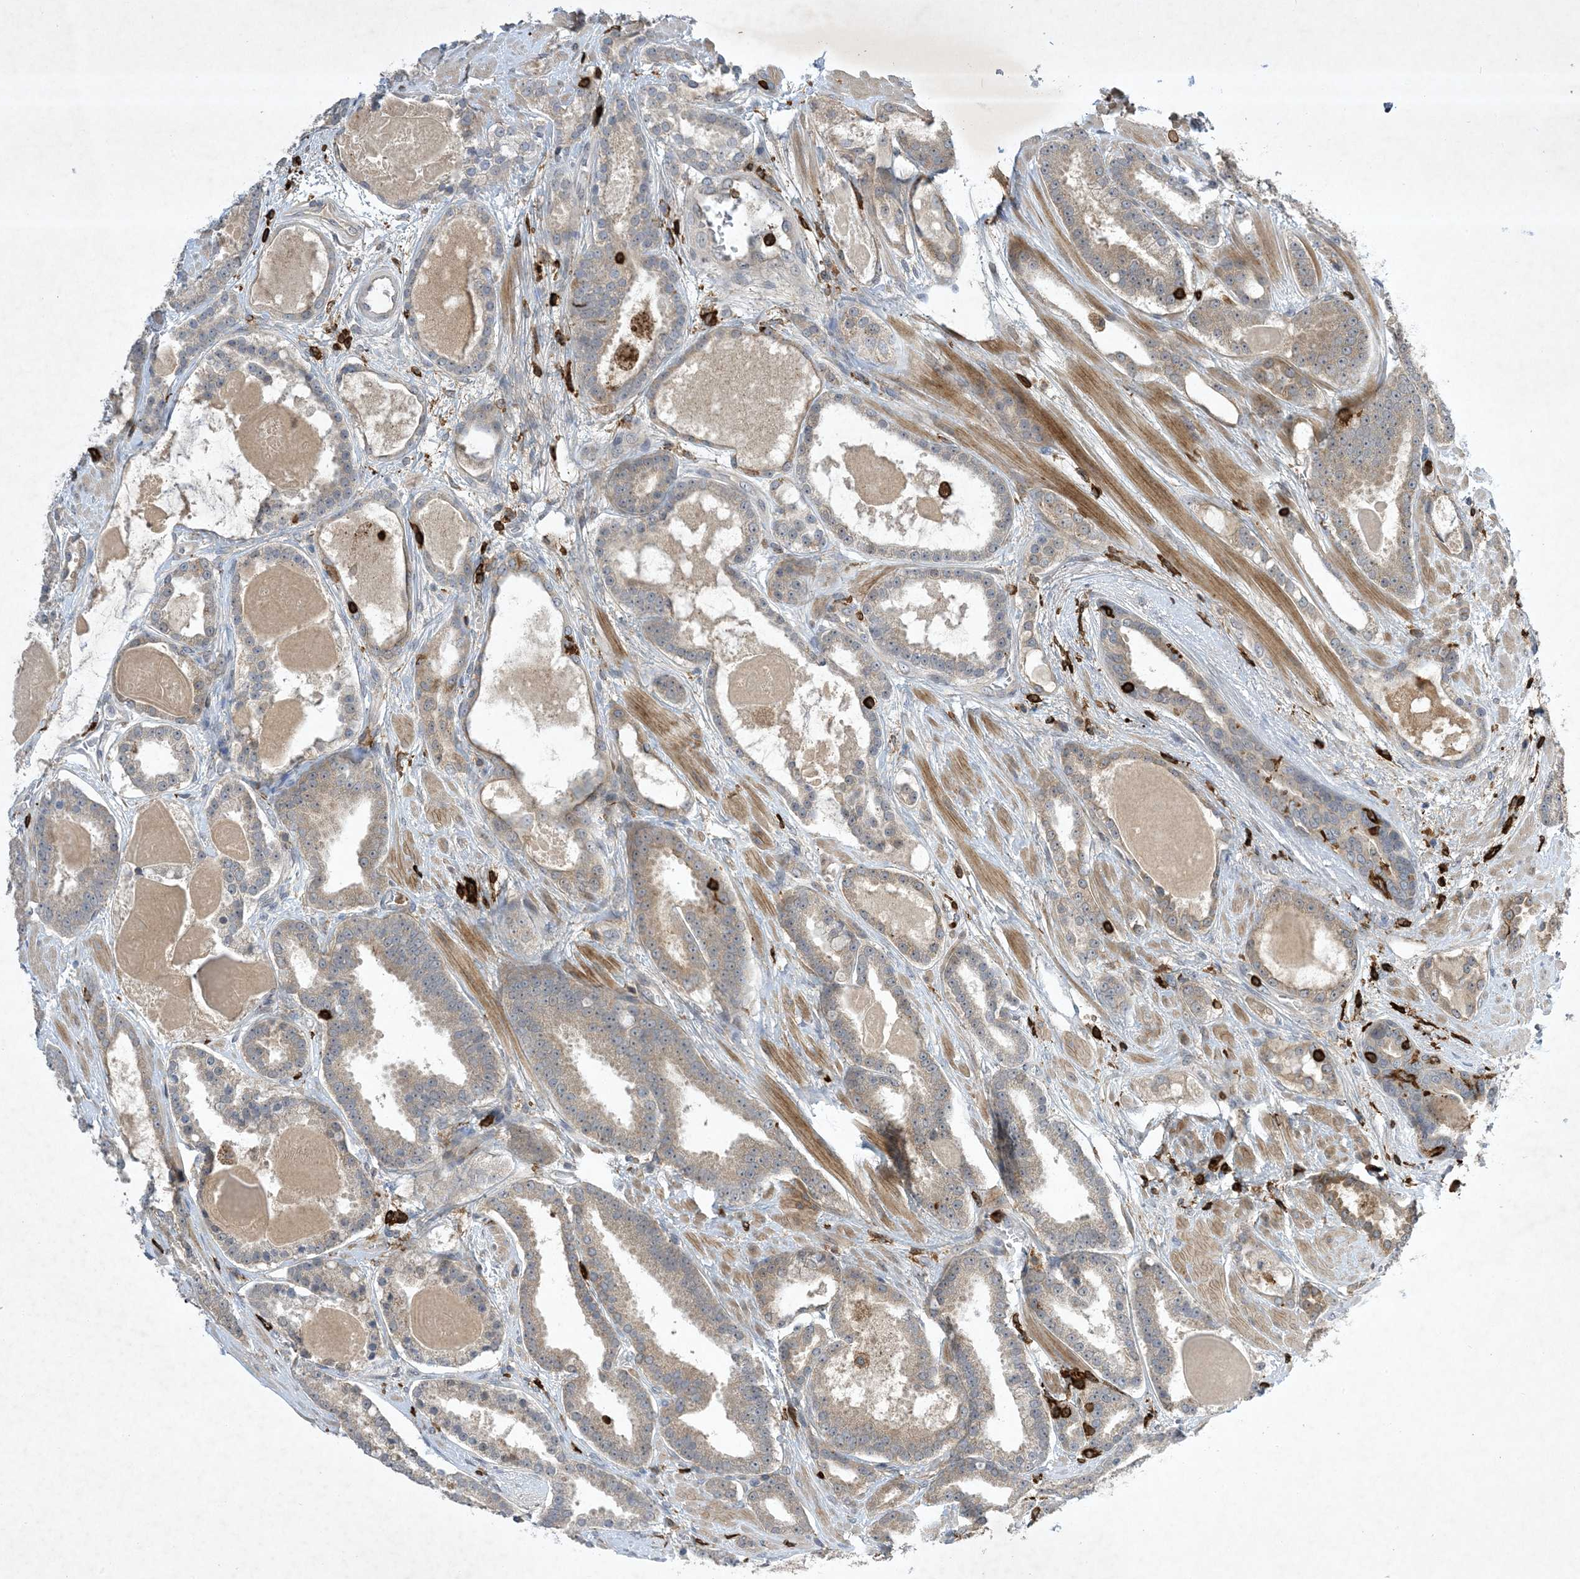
{"staining": {"intensity": "weak", "quantity": ">75%", "location": "cytoplasmic/membranous"}, "tissue": "prostate cancer", "cell_type": "Tumor cells", "image_type": "cancer", "snomed": [{"axis": "morphology", "description": "Adenocarcinoma, High grade"}, {"axis": "topography", "description": "Prostate"}], "caption": "A photomicrograph of human prostate cancer (high-grade adenocarcinoma) stained for a protein shows weak cytoplasmic/membranous brown staining in tumor cells.", "gene": "AK9", "patient": {"sex": "male", "age": 60}}